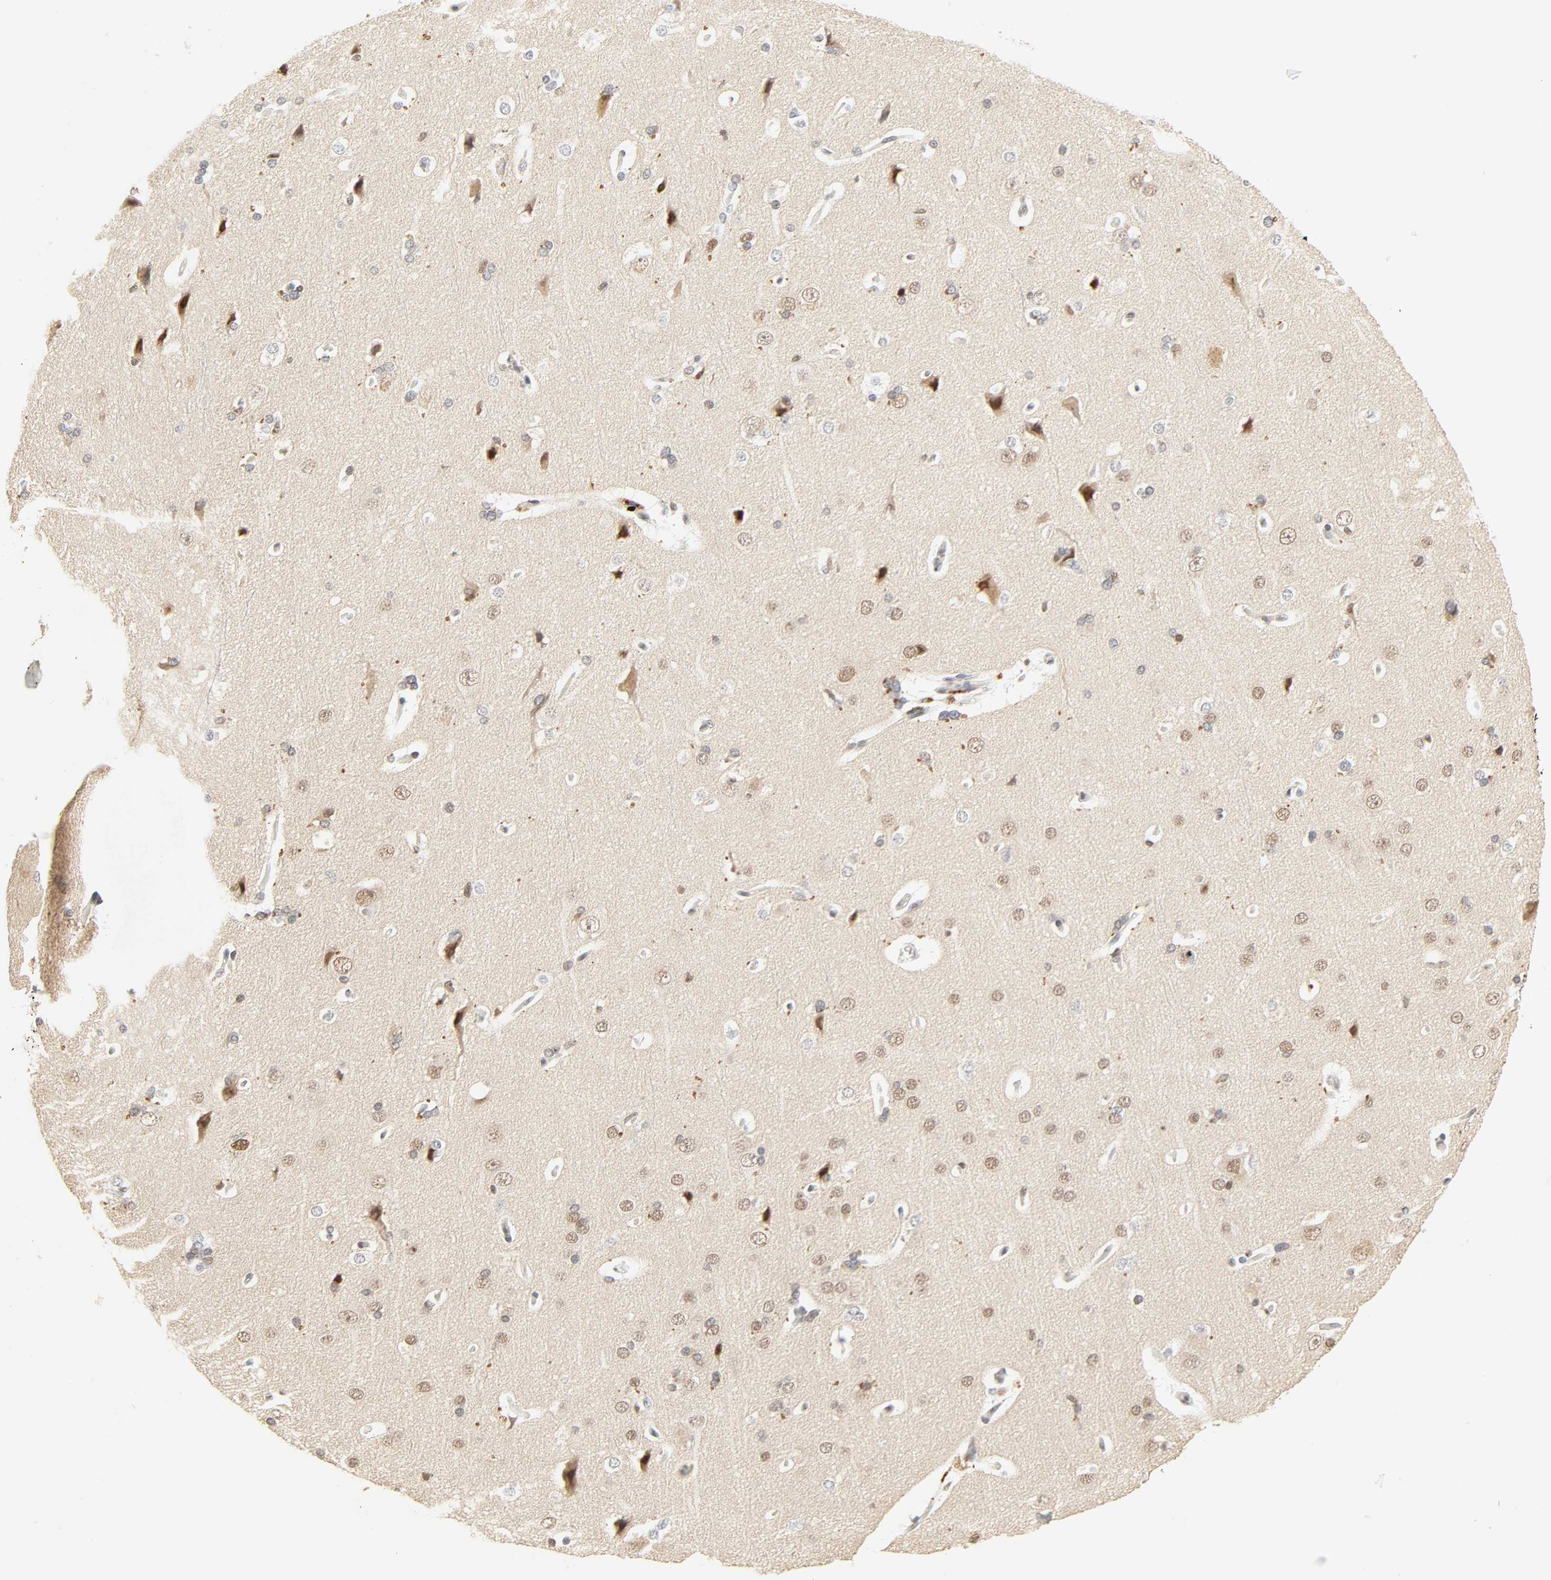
{"staining": {"intensity": "weak", "quantity": ">75%", "location": "nuclear"}, "tissue": "cerebral cortex", "cell_type": "Endothelial cells", "image_type": "normal", "snomed": [{"axis": "morphology", "description": "Normal tissue, NOS"}, {"axis": "topography", "description": "Cerebral cortex"}], "caption": "Immunohistochemical staining of benign cerebral cortex reveals low levels of weak nuclear expression in approximately >75% of endothelial cells.", "gene": "DAZAP1", "patient": {"sex": "male", "age": 62}}